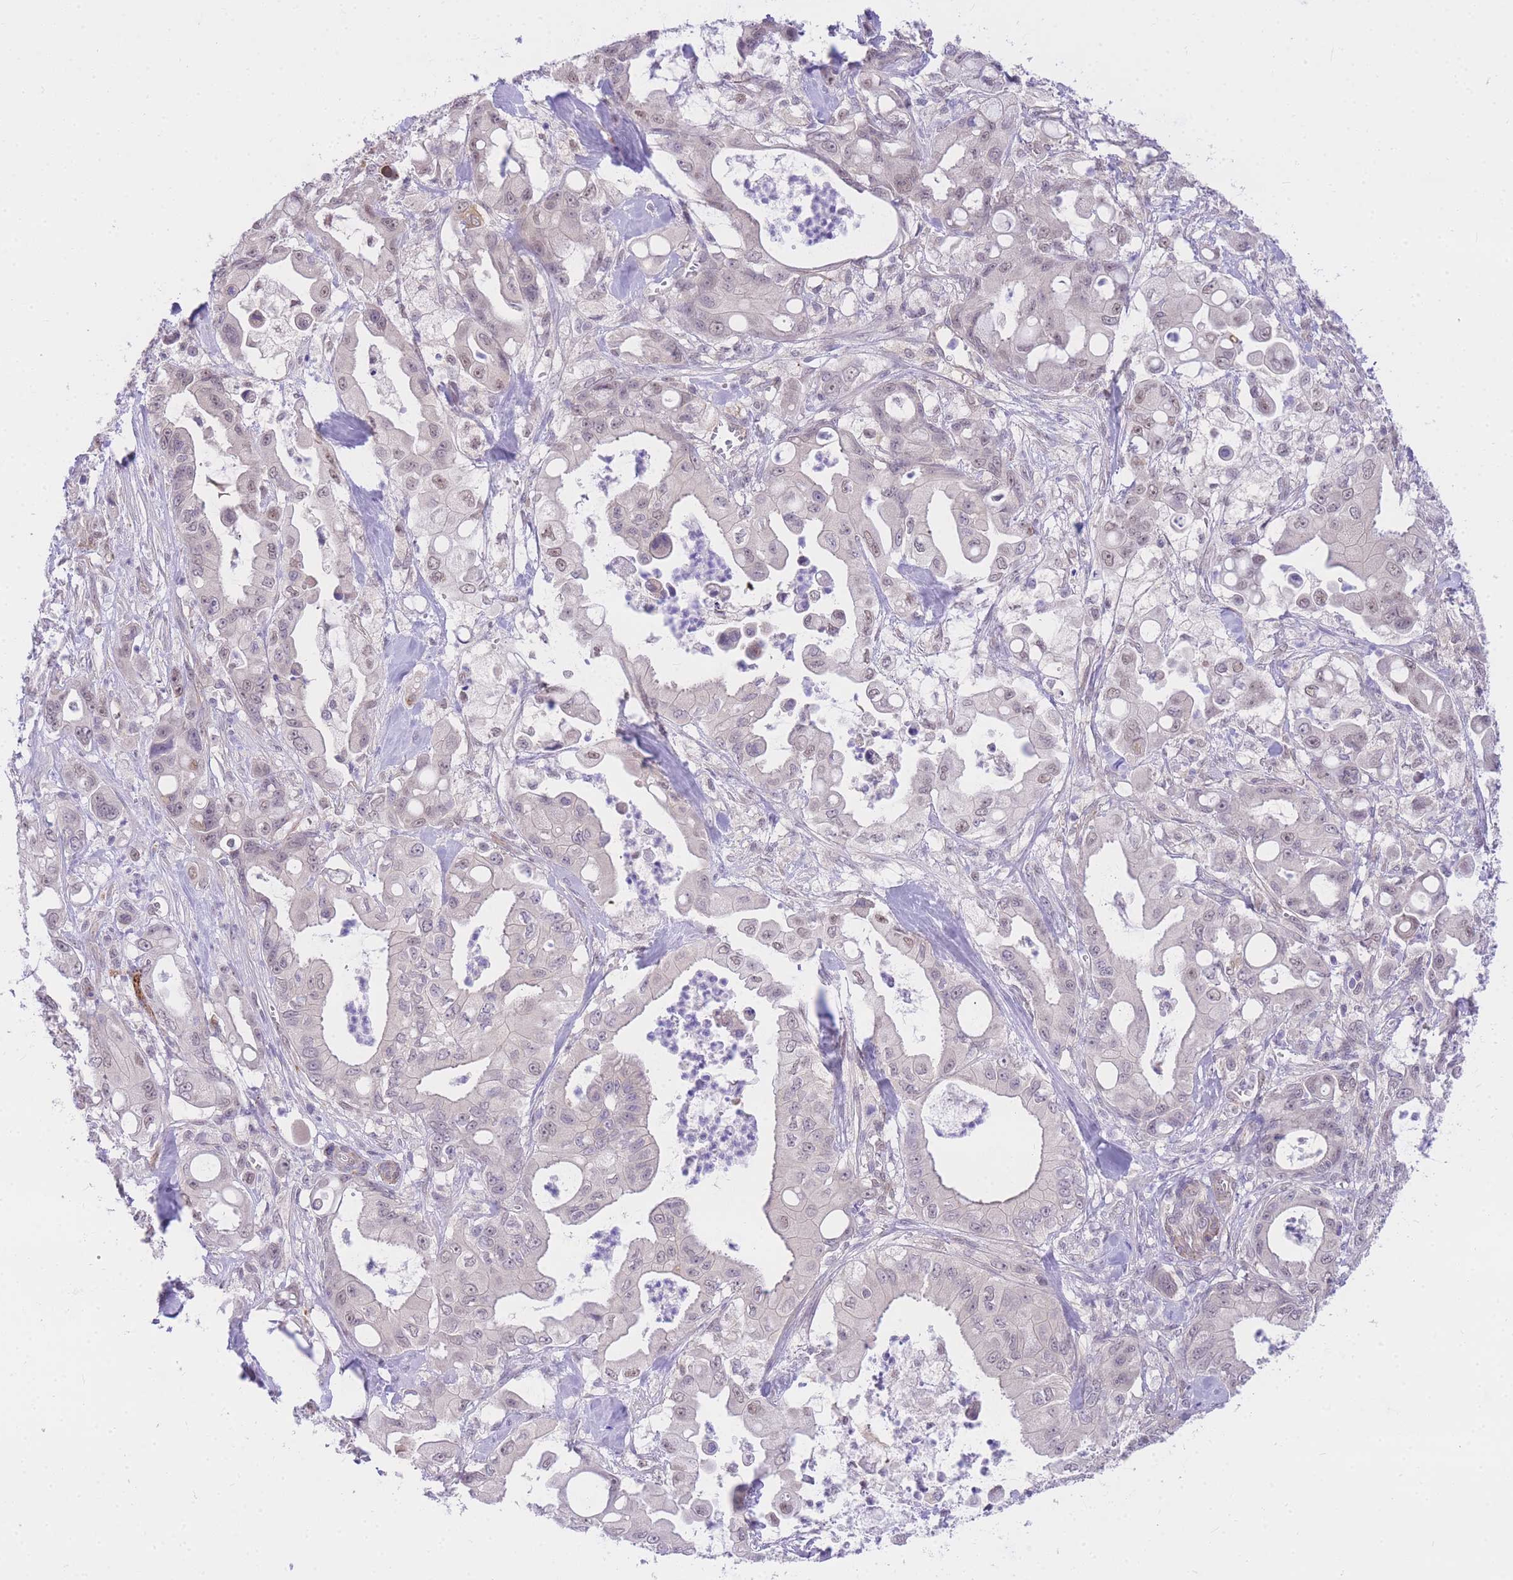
{"staining": {"intensity": "negative", "quantity": "none", "location": "none"}, "tissue": "pancreatic cancer", "cell_type": "Tumor cells", "image_type": "cancer", "snomed": [{"axis": "morphology", "description": "Adenocarcinoma, NOS"}, {"axis": "topography", "description": "Pancreas"}], "caption": "Immunohistochemistry (IHC) image of neoplastic tissue: human pancreatic cancer (adenocarcinoma) stained with DAB exhibits no significant protein positivity in tumor cells.", "gene": "S100PBP", "patient": {"sex": "male", "age": 68}}